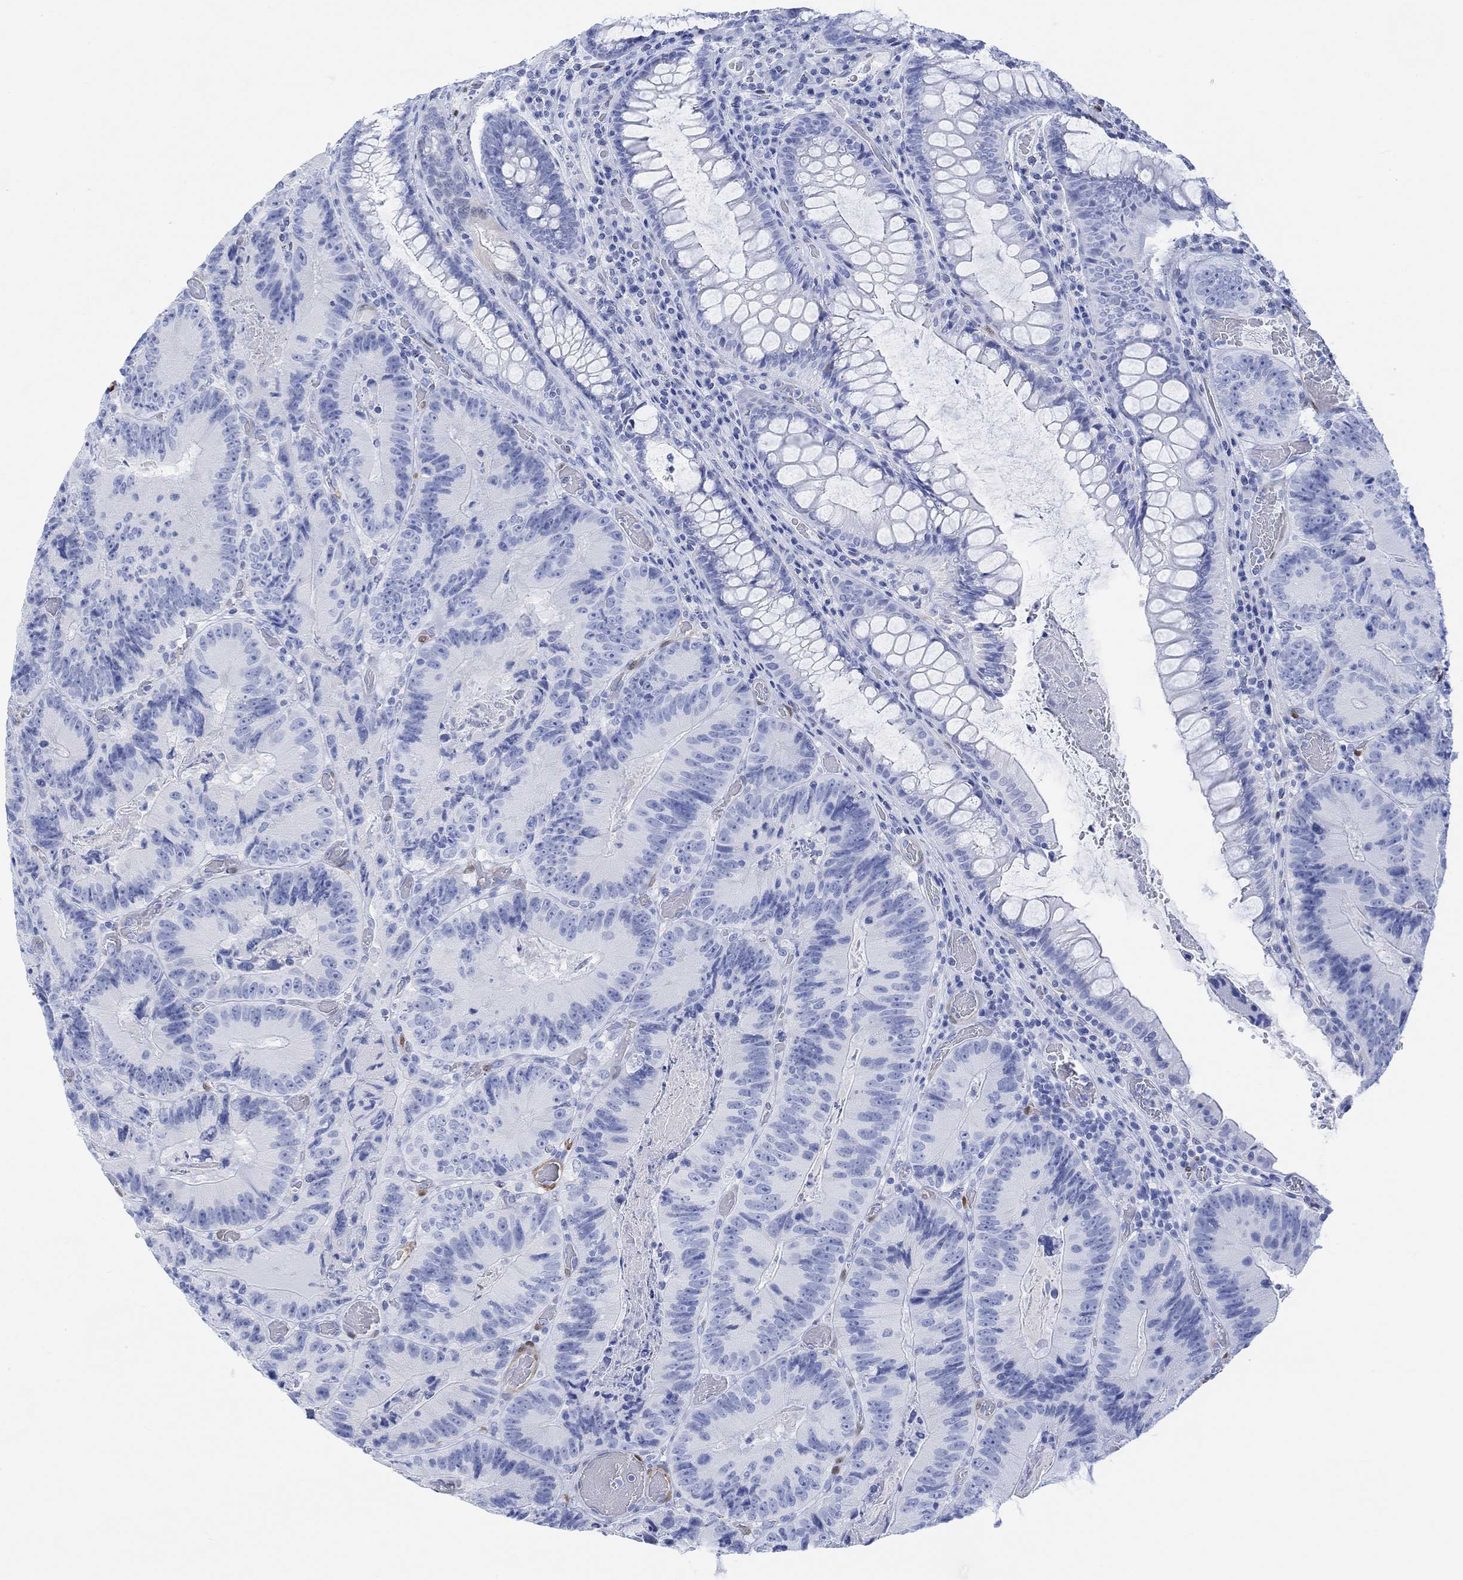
{"staining": {"intensity": "negative", "quantity": "none", "location": "none"}, "tissue": "colorectal cancer", "cell_type": "Tumor cells", "image_type": "cancer", "snomed": [{"axis": "morphology", "description": "Adenocarcinoma, NOS"}, {"axis": "topography", "description": "Colon"}], "caption": "Colorectal cancer was stained to show a protein in brown. There is no significant positivity in tumor cells. (Stains: DAB (3,3'-diaminobenzidine) immunohistochemistry (IHC) with hematoxylin counter stain, Microscopy: brightfield microscopy at high magnification).", "gene": "TPPP3", "patient": {"sex": "female", "age": 86}}